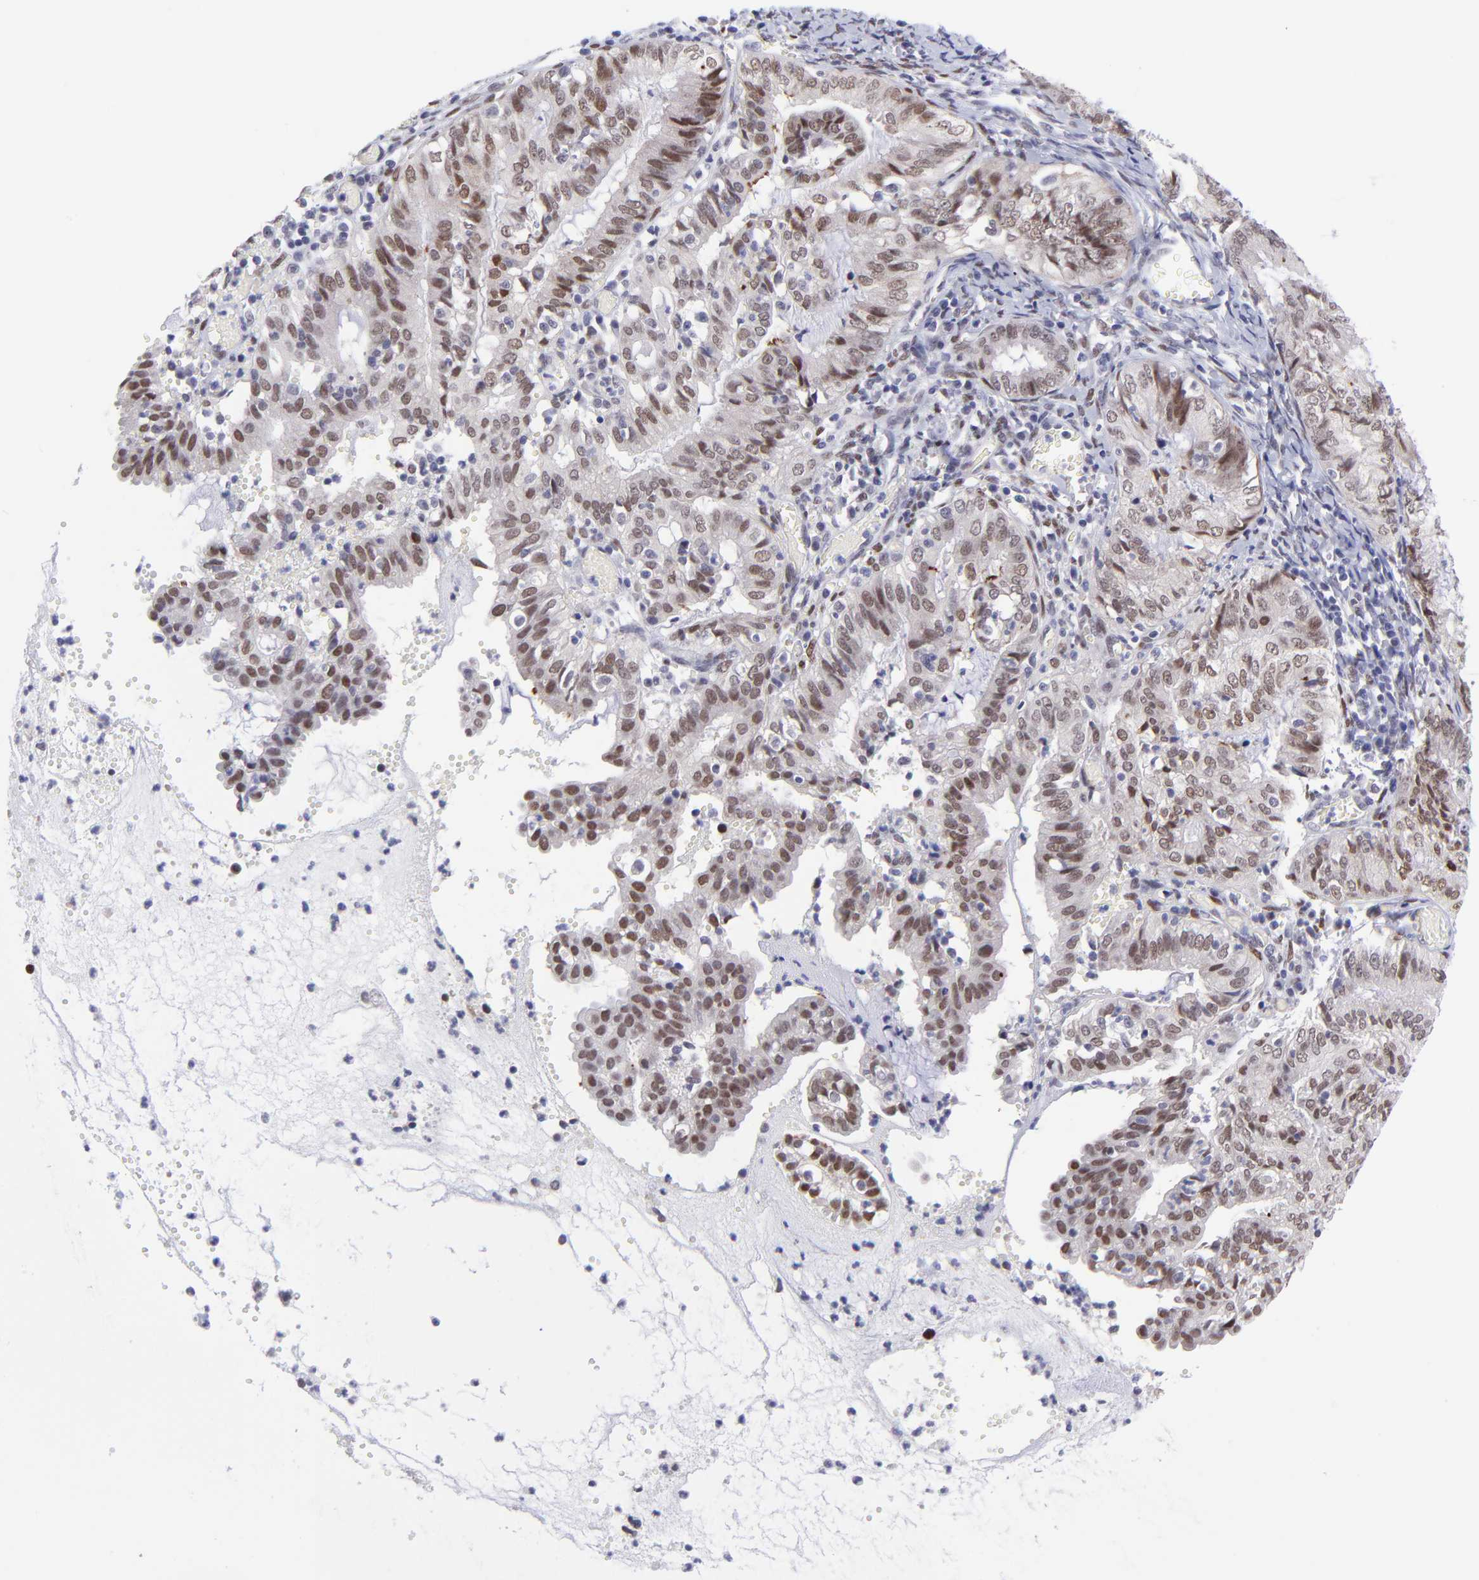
{"staining": {"intensity": "moderate", "quantity": ">75%", "location": "nuclear"}, "tissue": "endometrial cancer", "cell_type": "Tumor cells", "image_type": "cancer", "snomed": [{"axis": "morphology", "description": "Adenocarcinoma, NOS"}, {"axis": "topography", "description": "Endometrium"}], "caption": "Endometrial cancer was stained to show a protein in brown. There is medium levels of moderate nuclear staining in about >75% of tumor cells. (DAB (3,3'-diaminobenzidine) IHC, brown staining for protein, blue staining for nuclei).", "gene": "SOX6", "patient": {"sex": "female", "age": 66}}